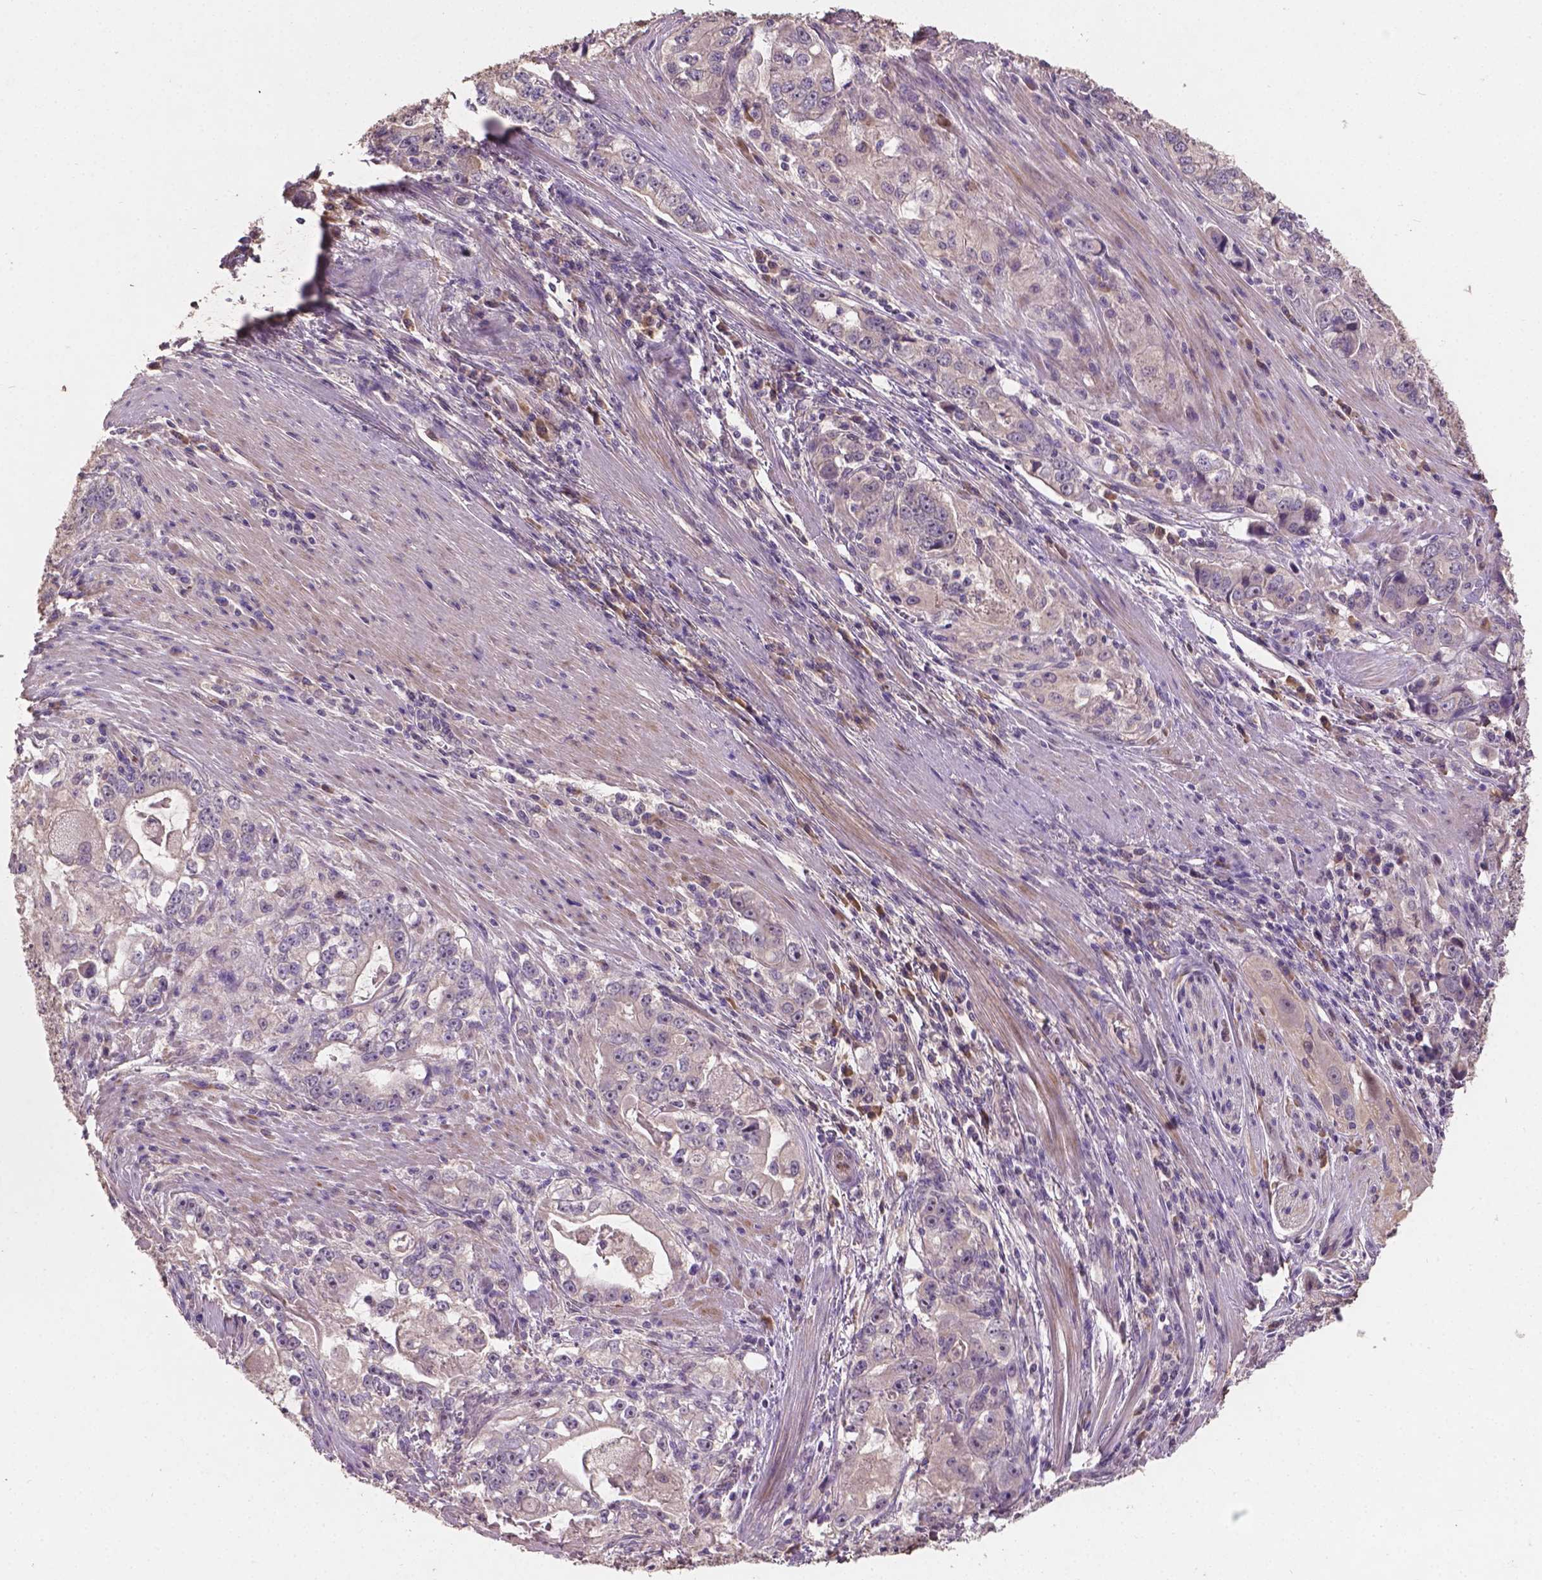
{"staining": {"intensity": "negative", "quantity": "none", "location": "none"}, "tissue": "stomach cancer", "cell_type": "Tumor cells", "image_type": "cancer", "snomed": [{"axis": "morphology", "description": "Adenocarcinoma, NOS"}, {"axis": "topography", "description": "Stomach, lower"}], "caption": "Immunohistochemistry (IHC) image of human stomach adenocarcinoma stained for a protein (brown), which displays no expression in tumor cells.", "gene": "SOX17", "patient": {"sex": "female", "age": 72}}